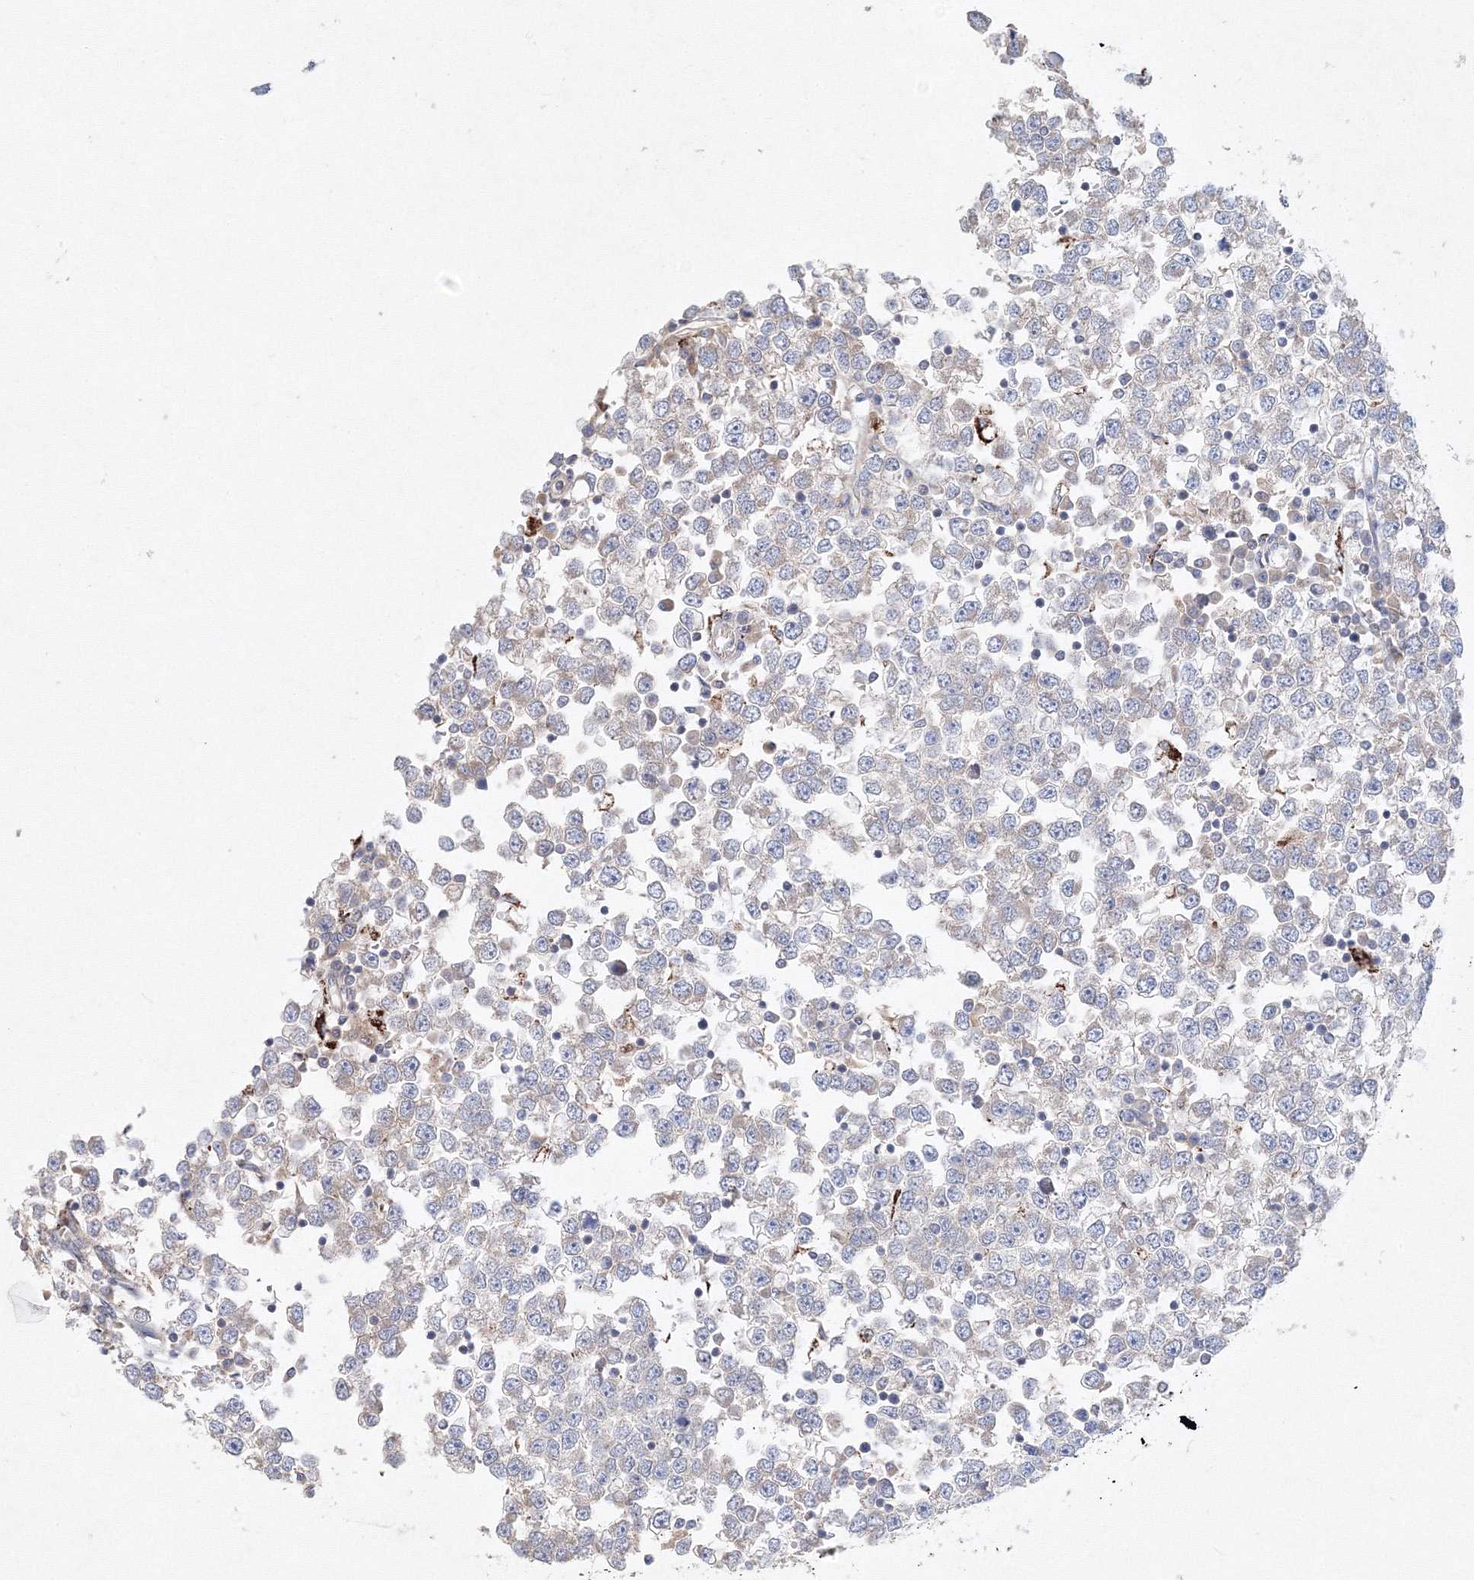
{"staining": {"intensity": "weak", "quantity": "25%-75%", "location": "cytoplasmic/membranous"}, "tissue": "testis cancer", "cell_type": "Tumor cells", "image_type": "cancer", "snomed": [{"axis": "morphology", "description": "Seminoma, NOS"}, {"axis": "topography", "description": "Testis"}], "caption": "Protein staining displays weak cytoplasmic/membranous expression in about 25%-75% of tumor cells in seminoma (testis).", "gene": "WDR49", "patient": {"sex": "male", "age": 65}}